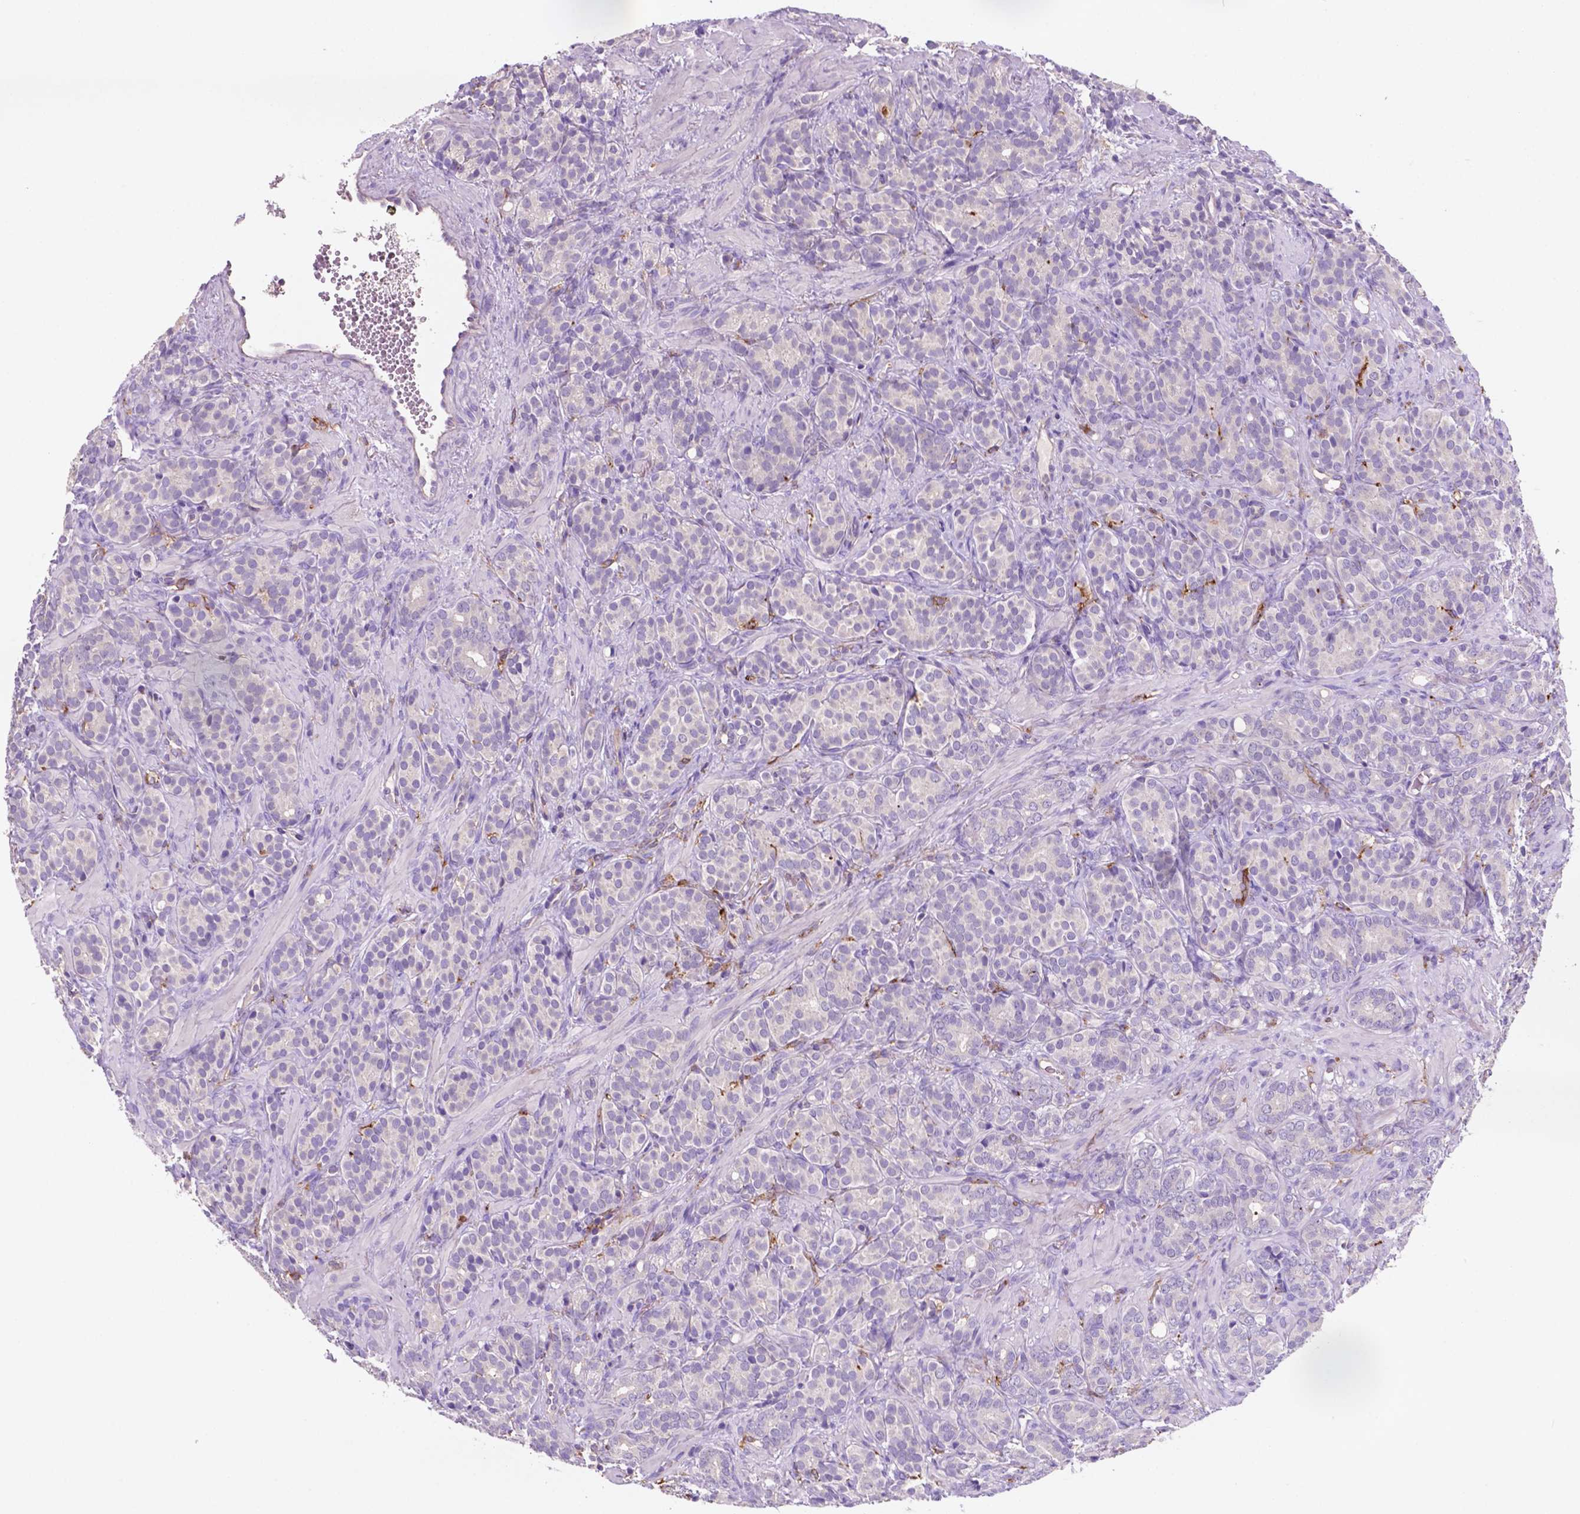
{"staining": {"intensity": "negative", "quantity": "none", "location": "none"}, "tissue": "prostate cancer", "cell_type": "Tumor cells", "image_type": "cancer", "snomed": [{"axis": "morphology", "description": "Adenocarcinoma, High grade"}, {"axis": "topography", "description": "Prostate"}], "caption": "DAB immunohistochemical staining of human prostate high-grade adenocarcinoma shows no significant expression in tumor cells. (DAB IHC visualized using brightfield microscopy, high magnification).", "gene": "MKRN2OS", "patient": {"sex": "male", "age": 84}}